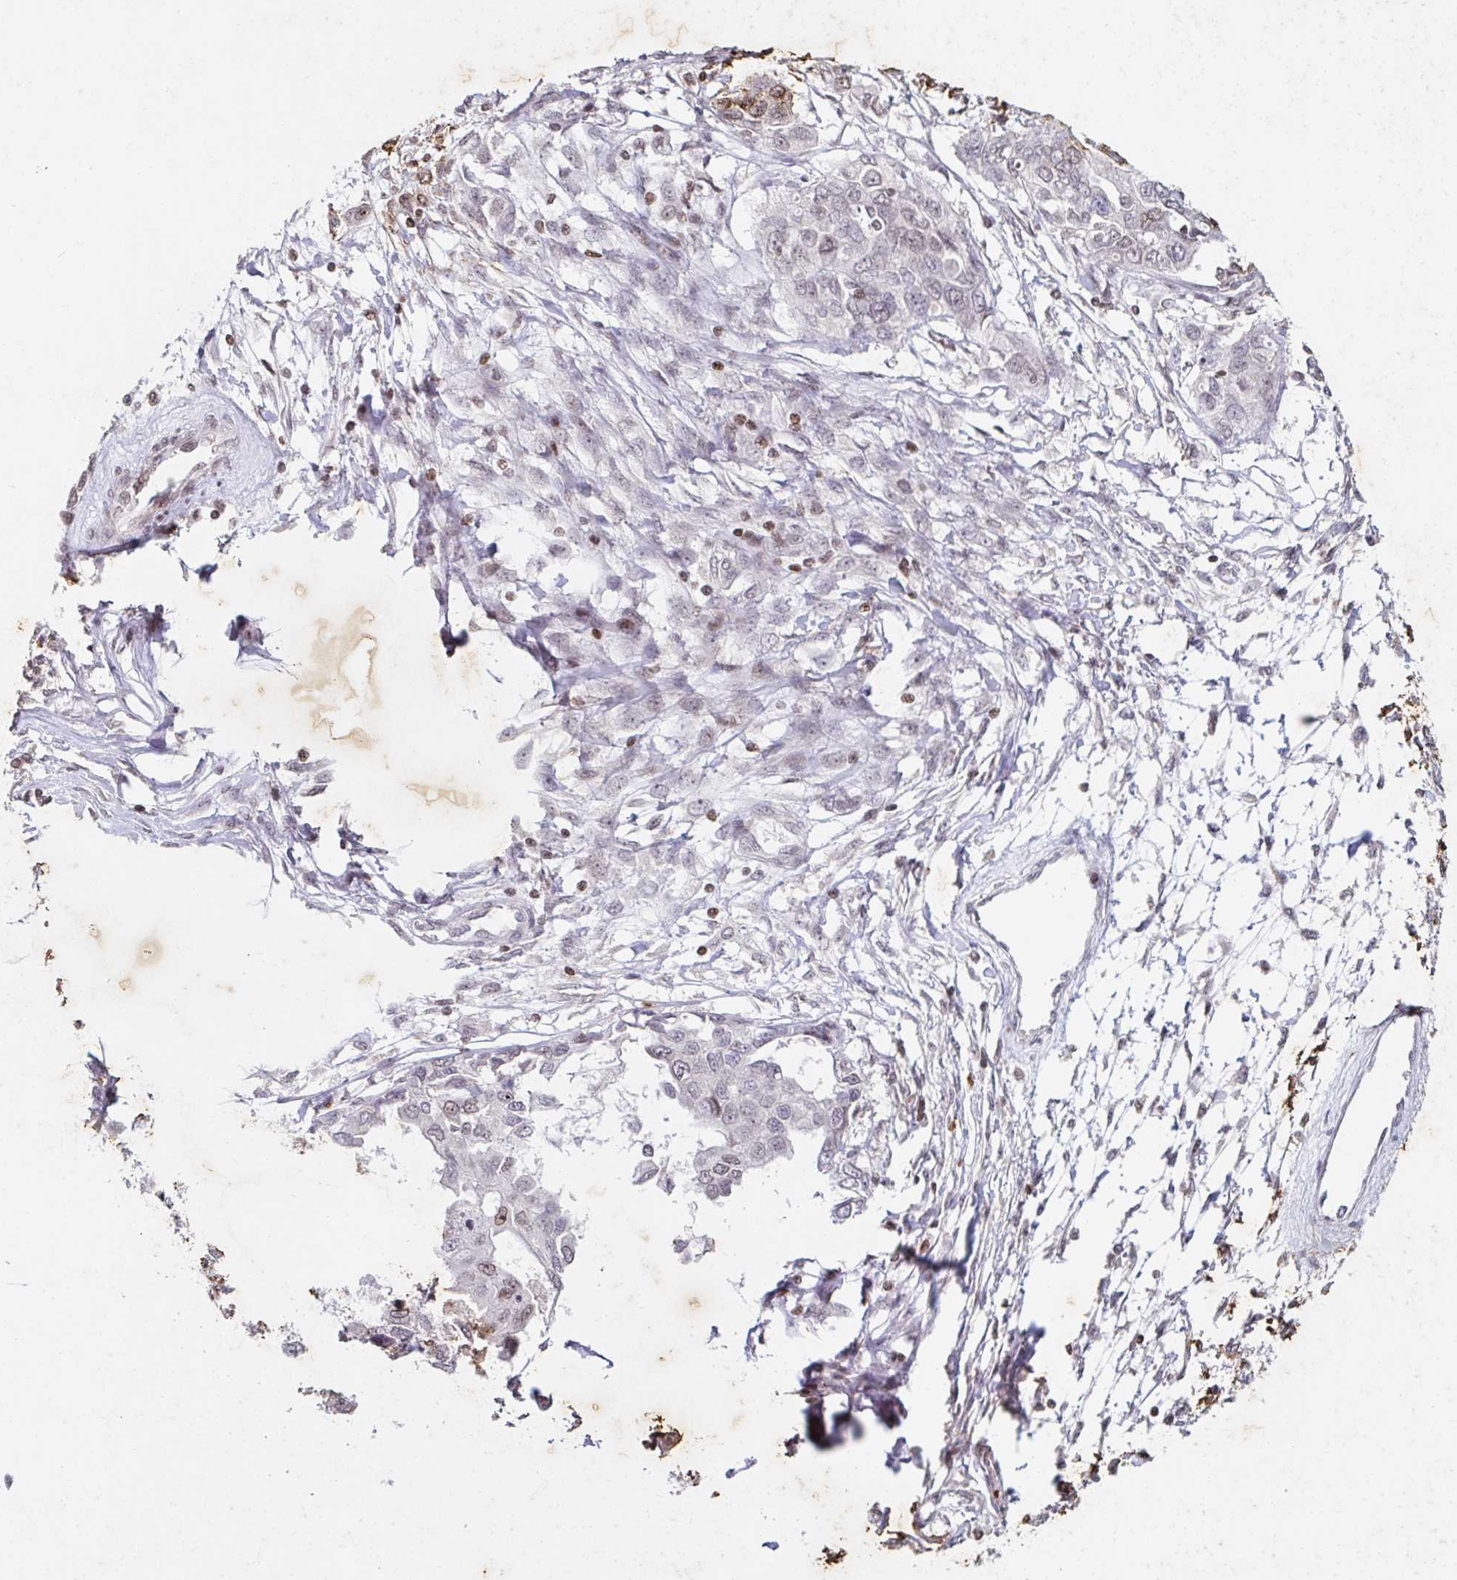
{"staining": {"intensity": "weak", "quantity": "<25%", "location": "nuclear"}, "tissue": "ovarian cancer", "cell_type": "Tumor cells", "image_type": "cancer", "snomed": [{"axis": "morphology", "description": "Cystadenocarcinoma, serous, NOS"}, {"axis": "topography", "description": "Ovary"}], "caption": "A photomicrograph of human ovarian serous cystadenocarcinoma is negative for staining in tumor cells. Brightfield microscopy of IHC stained with DAB (3,3'-diaminobenzidine) (brown) and hematoxylin (blue), captured at high magnification.", "gene": "C19orf53", "patient": {"sex": "female", "age": 53}}